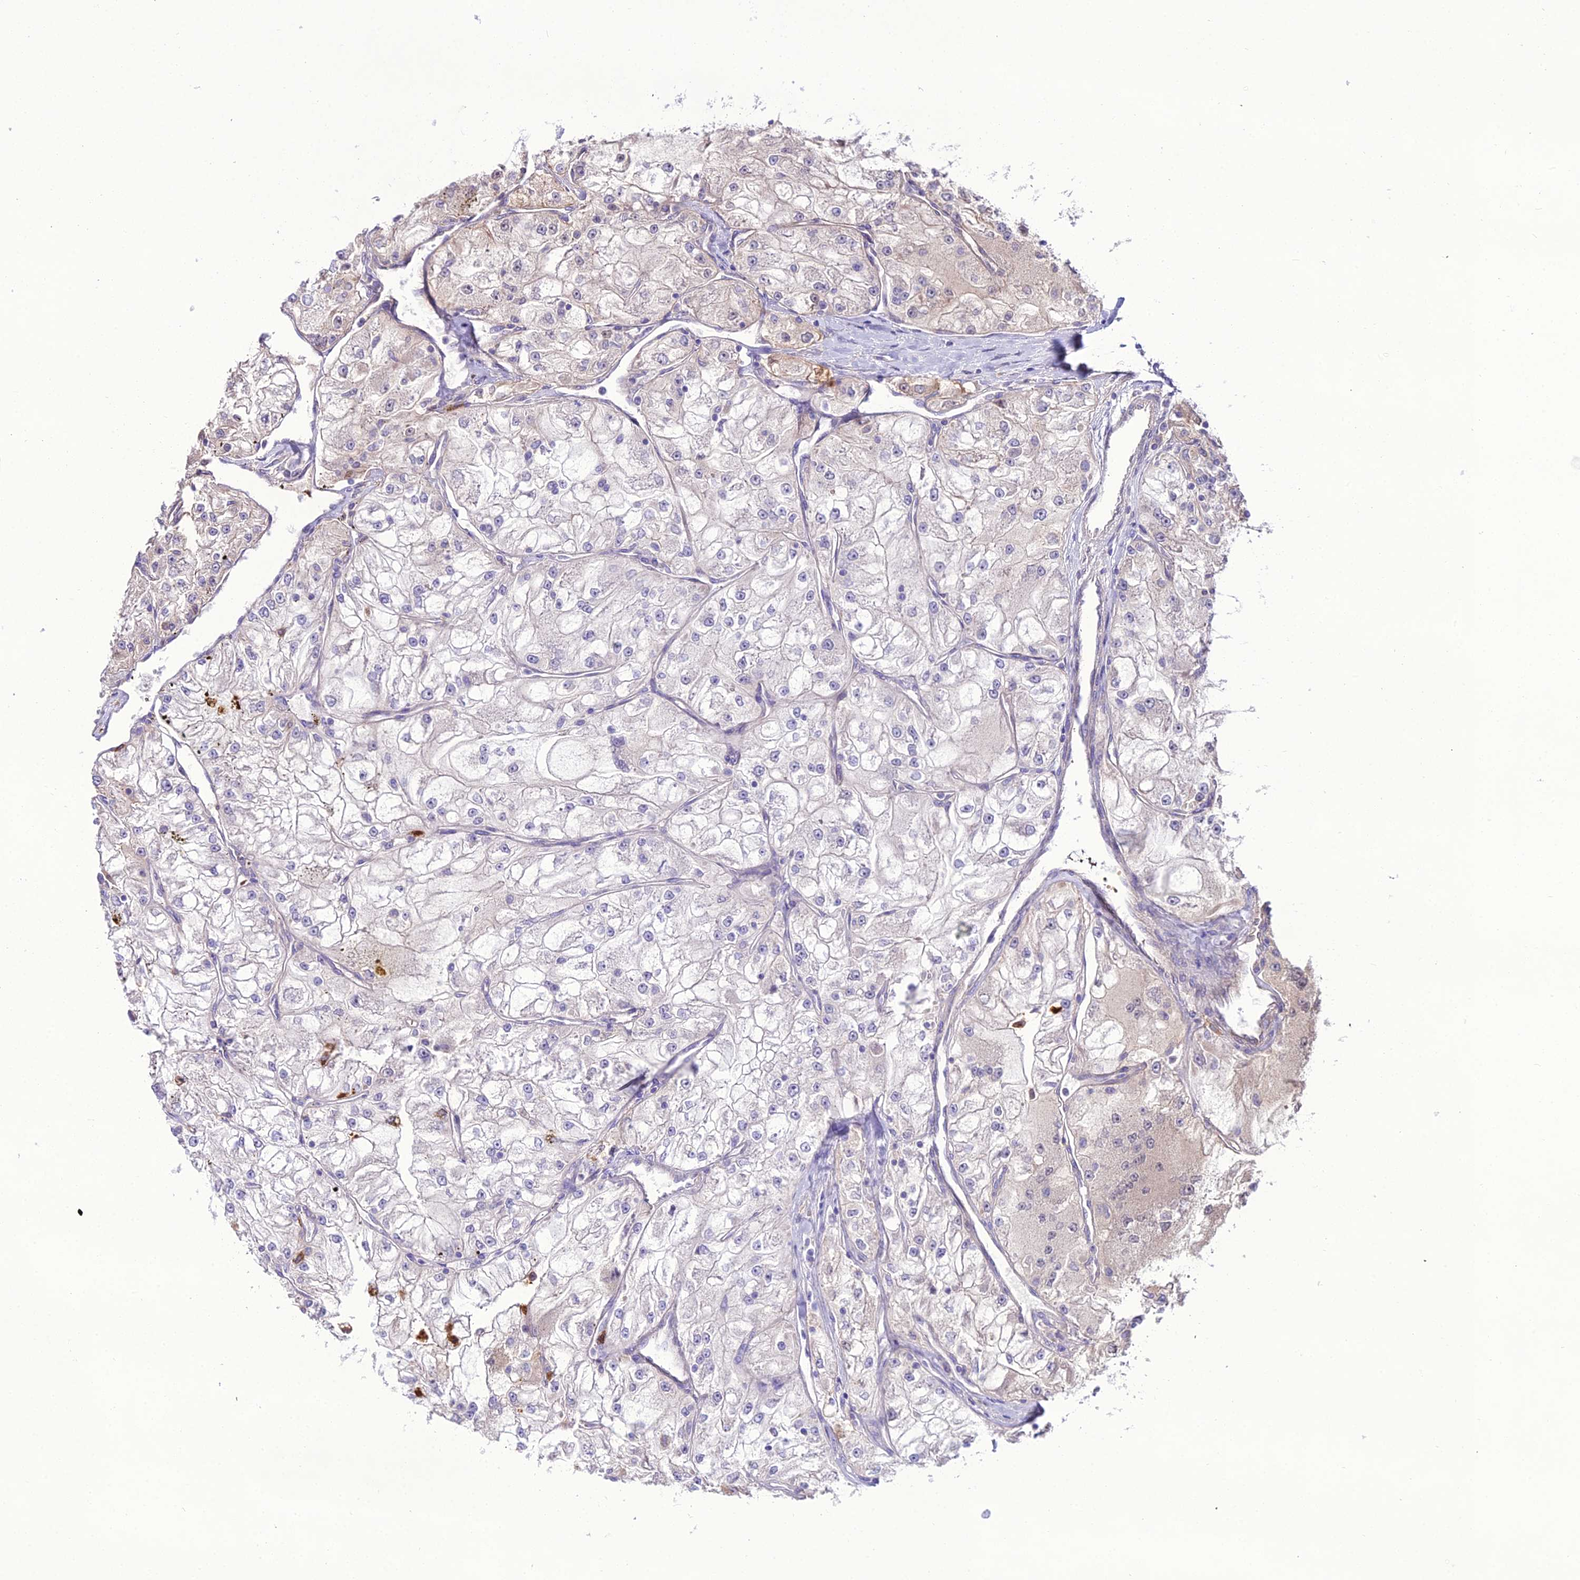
{"staining": {"intensity": "moderate", "quantity": "<25%", "location": "cytoplasmic/membranous"}, "tissue": "renal cancer", "cell_type": "Tumor cells", "image_type": "cancer", "snomed": [{"axis": "morphology", "description": "Adenocarcinoma, NOS"}, {"axis": "topography", "description": "Kidney"}], "caption": "Protein staining of renal adenocarcinoma tissue exhibits moderate cytoplasmic/membranous staining in about <25% of tumor cells.", "gene": "MB21D2", "patient": {"sex": "female", "age": 72}}